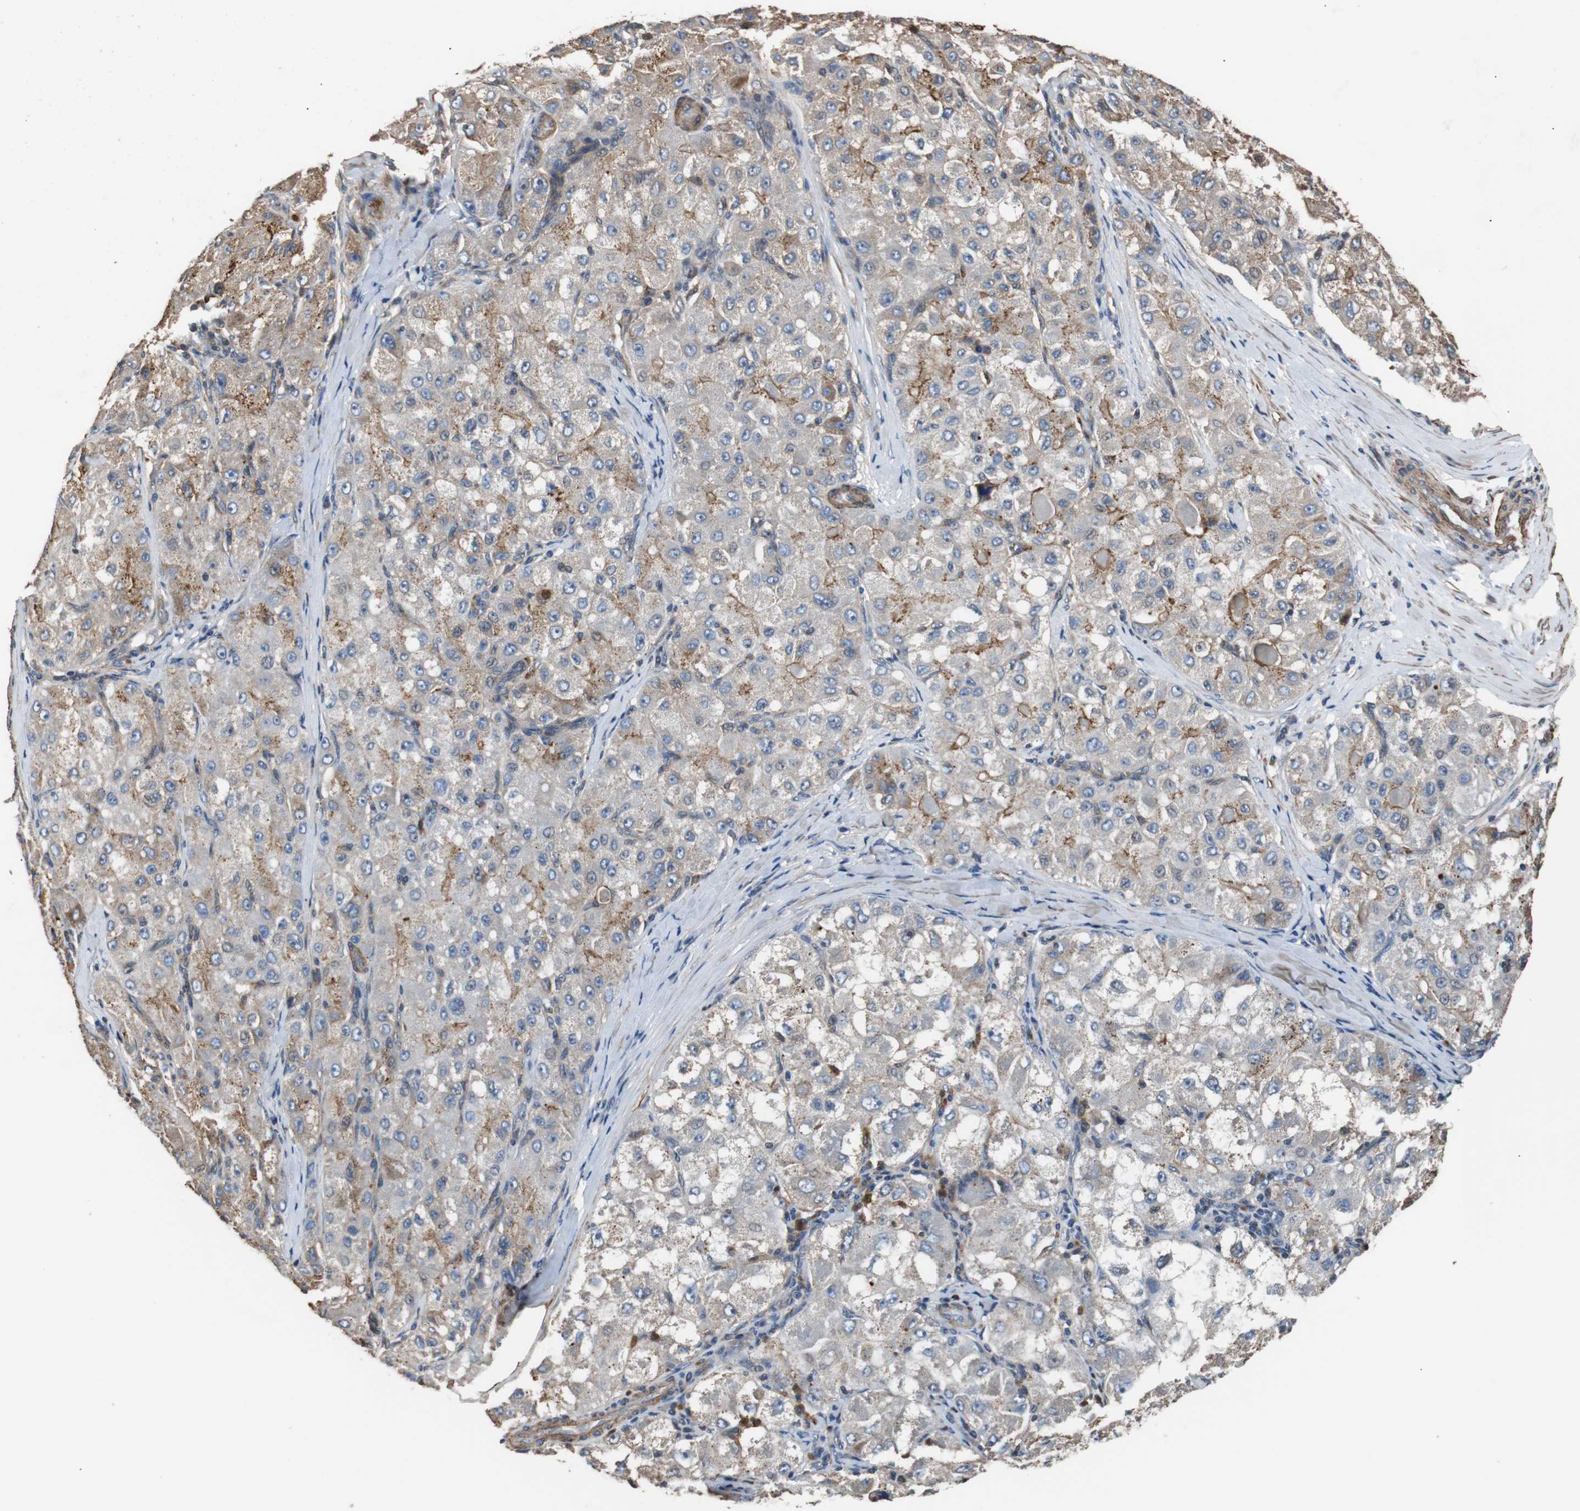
{"staining": {"intensity": "moderate", "quantity": "25%-75%", "location": "cytoplasmic/membranous"}, "tissue": "liver cancer", "cell_type": "Tumor cells", "image_type": "cancer", "snomed": [{"axis": "morphology", "description": "Carcinoma, Hepatocellular, NOS"}, {"axis": "topography", "description": "Liver"}], "caption": "Protein expression analysis of hepatocellular carcinoma (liver) exhibits moderate cytoplasmic/membranous staining in approximately 25%-75% of tumor cells. (Stains: DAB in brown, nuclei in blue, Microscopy: brightfield microscopy at high magnification).", "gene": "PITRM1", "patient": {"sex": "male", "age": 80}}